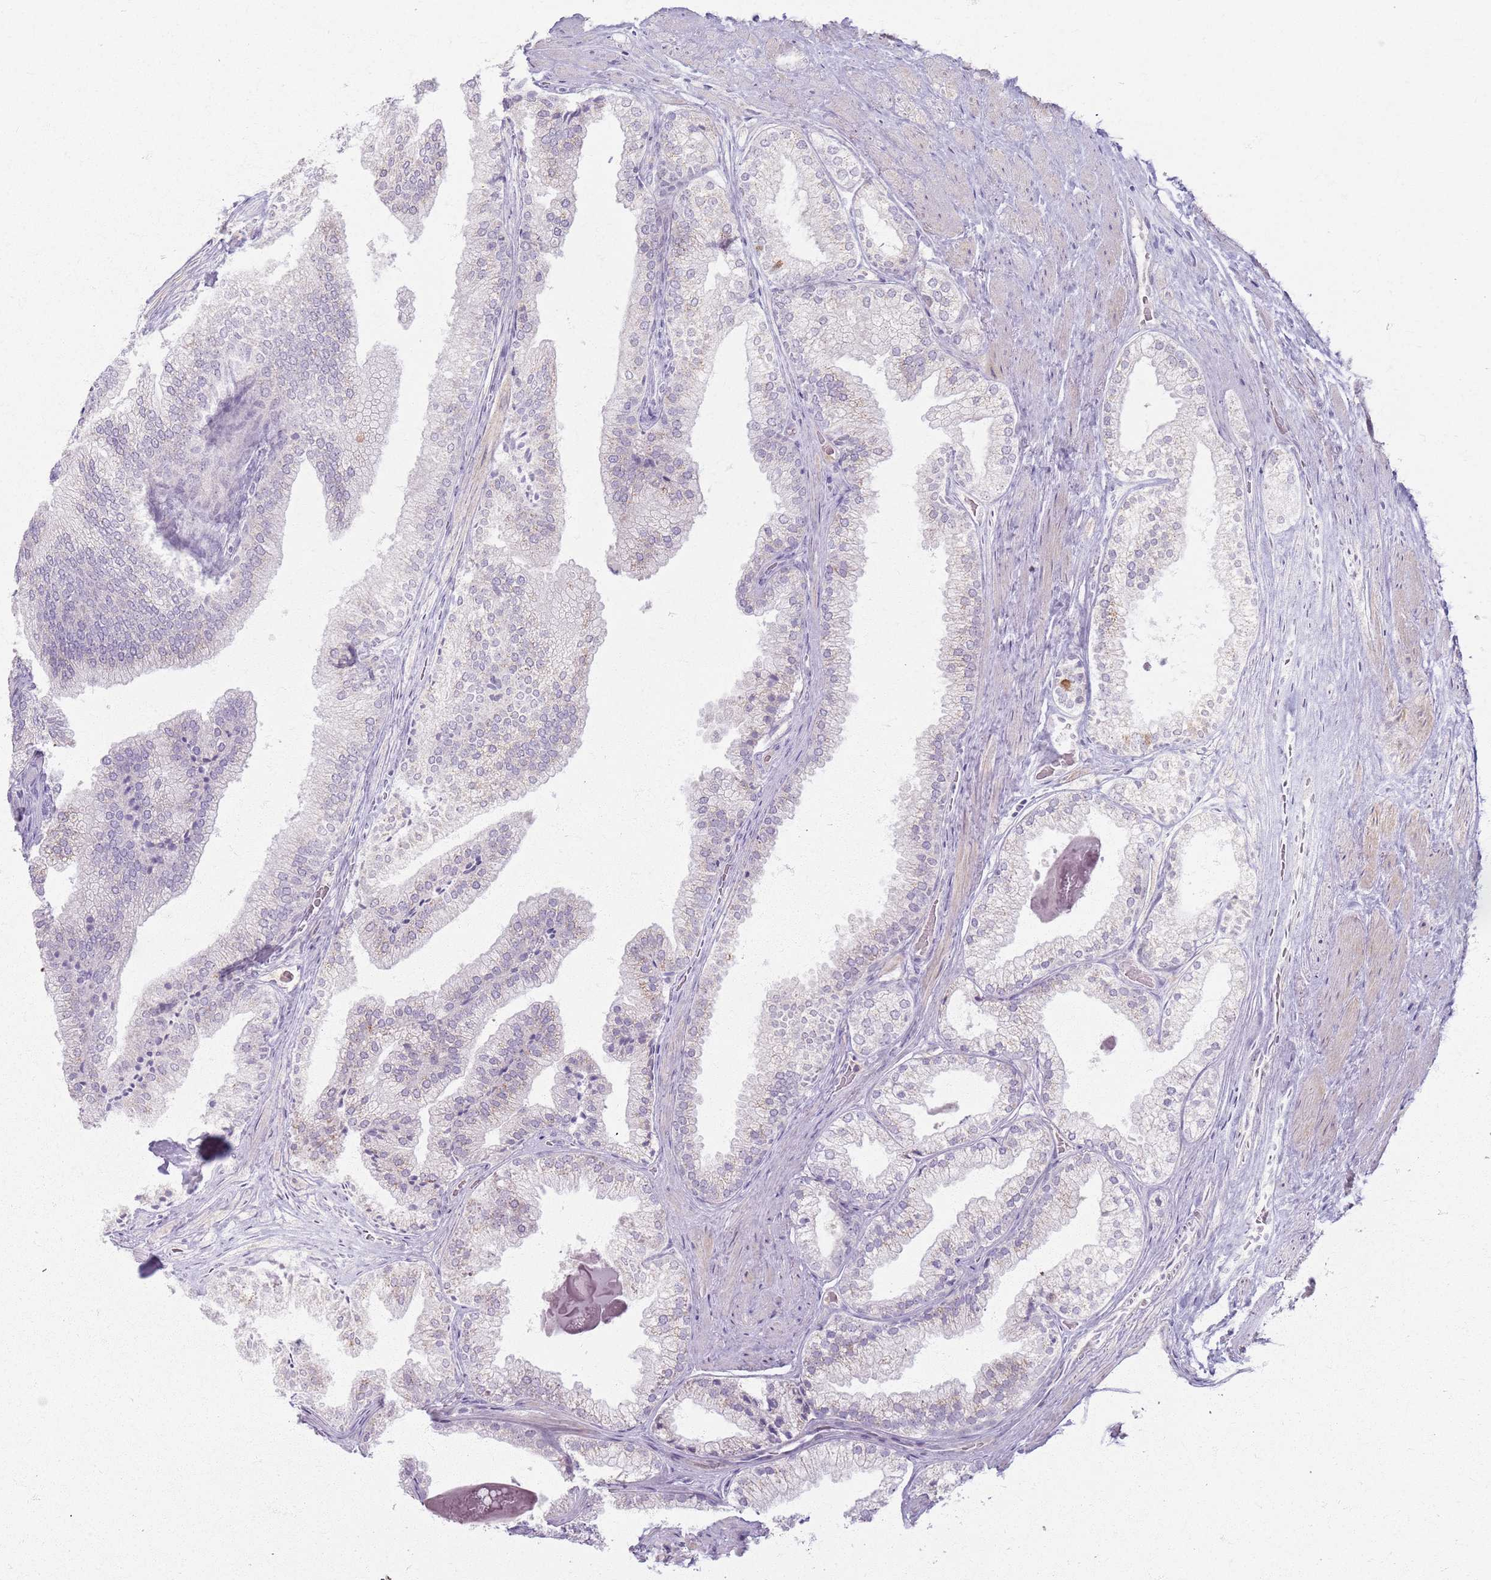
{"staining": {"intensity": "negative", "quantity": "none", "location": "none"}, "tissue": "prostate", "cell_type": "Glandular cells", "image_type": "normal", "snomed": [{"axis": "morphology", "description": "Normal tissue, NOS"}, {"axis": "topography", "description": "Prostate"}], "caption": "Glandular cells are negative for brown protein staining in unremarkable prostate. The staining was performed using DAB (3,3'-diaminobenzidine) to visualize the protein expression in brown, while the nuclei were stained in blue with hematoxylin (Magnification: 20x).", "gene": "CRIPT", "patient": {"sex": "male", "age": 76}}